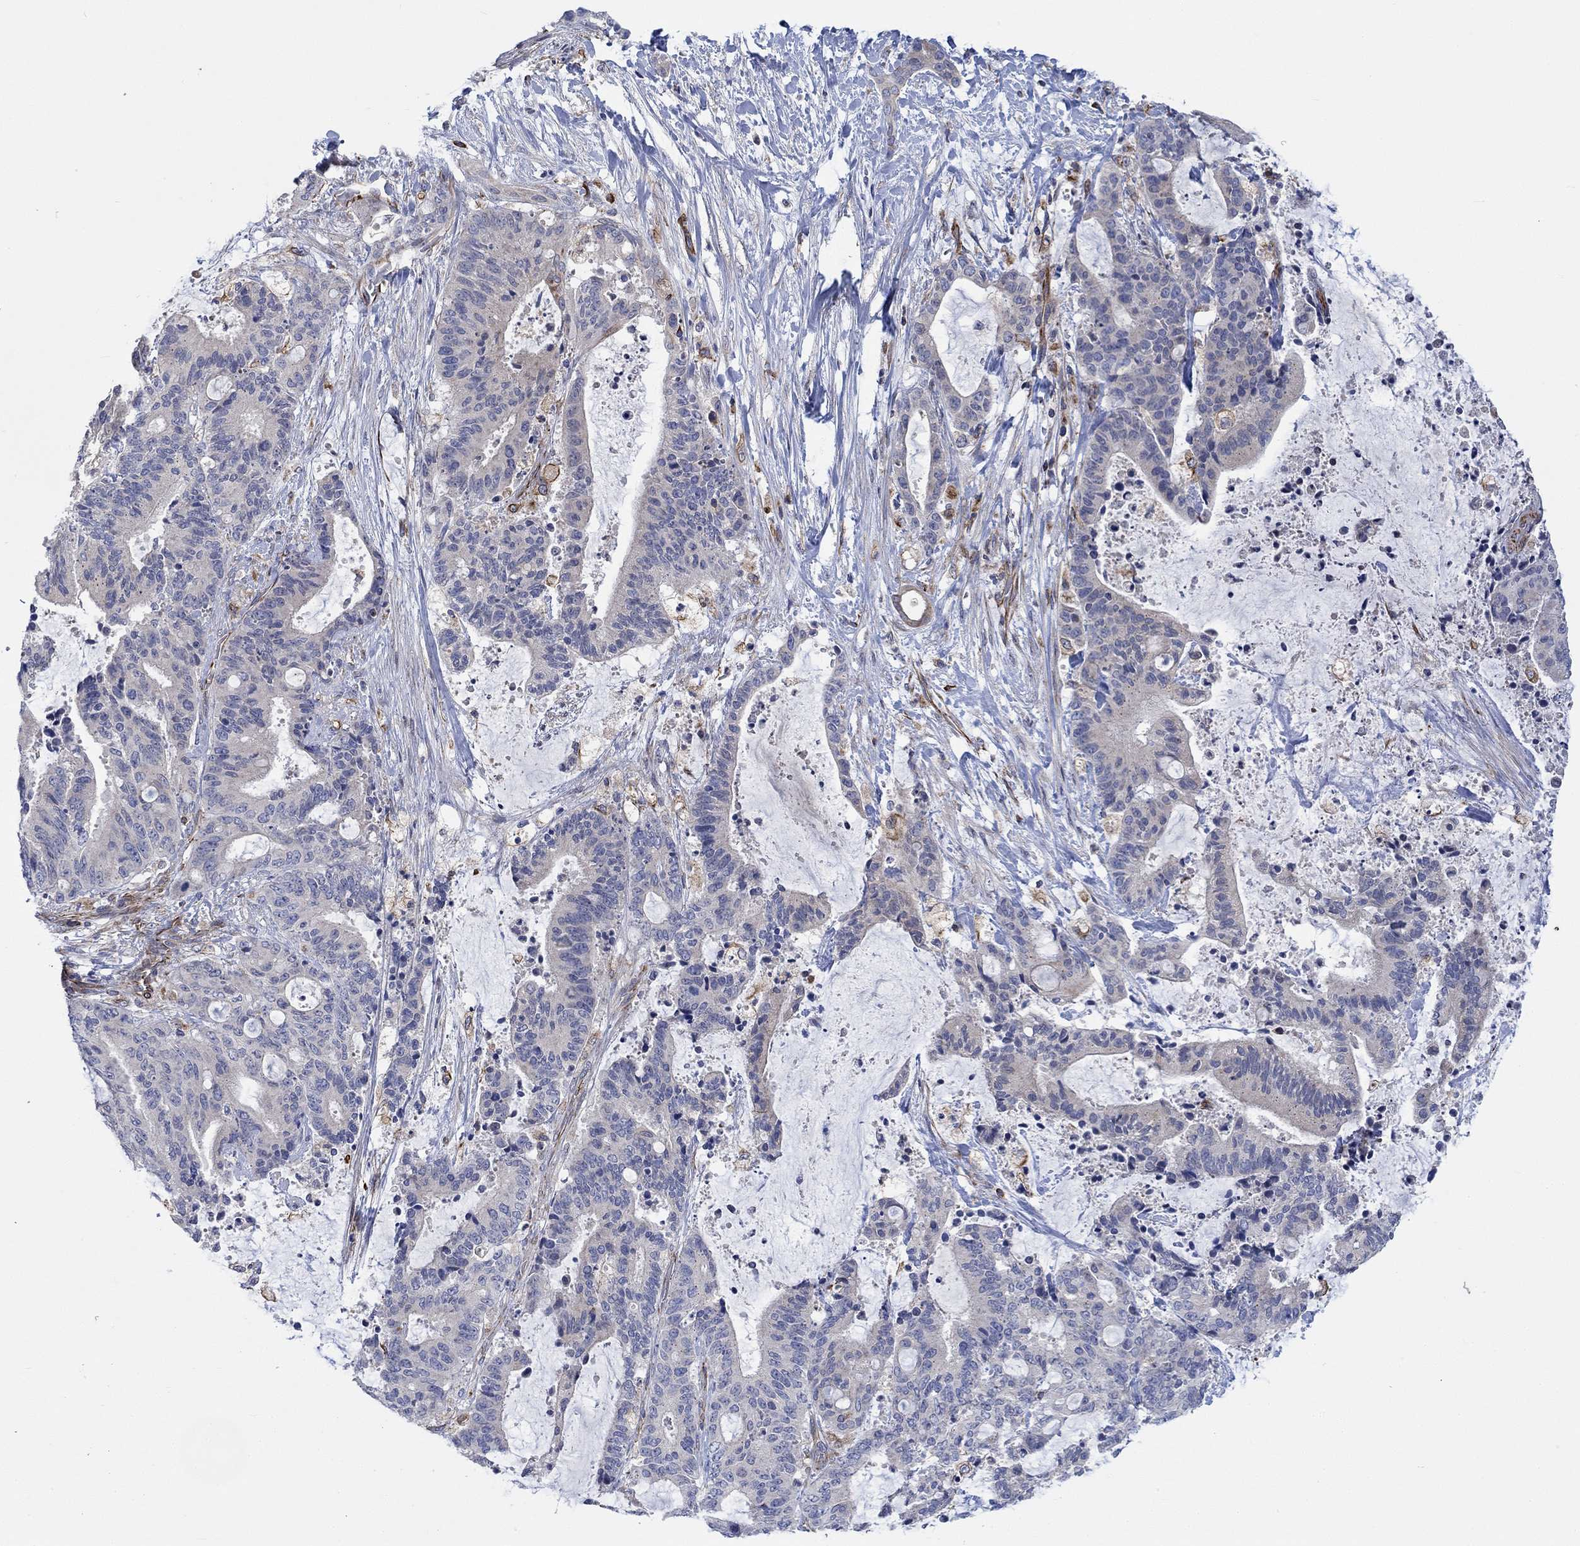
{"staining": {"intensity": "negative", "quantity": "none", "location": "none"}, "tissue": "liver cancer", "cell_type": "Tumor cells", "image_type": "cancer", "snomed": [{"axis": "morphology", "description": "Cholangiocarcinoma"}, {"axis": "topography", "description": "Liver"}], "caption": "Immunohistochemistry micrograph of neoplastic tissue: human liver cancer stained with DAB (3,3'-diaminobenzidine) demonstrates no significant protein positivity in tumor cells.", "gene": "CAMK1D", "patient": {"sex": "female", "age": 73}}